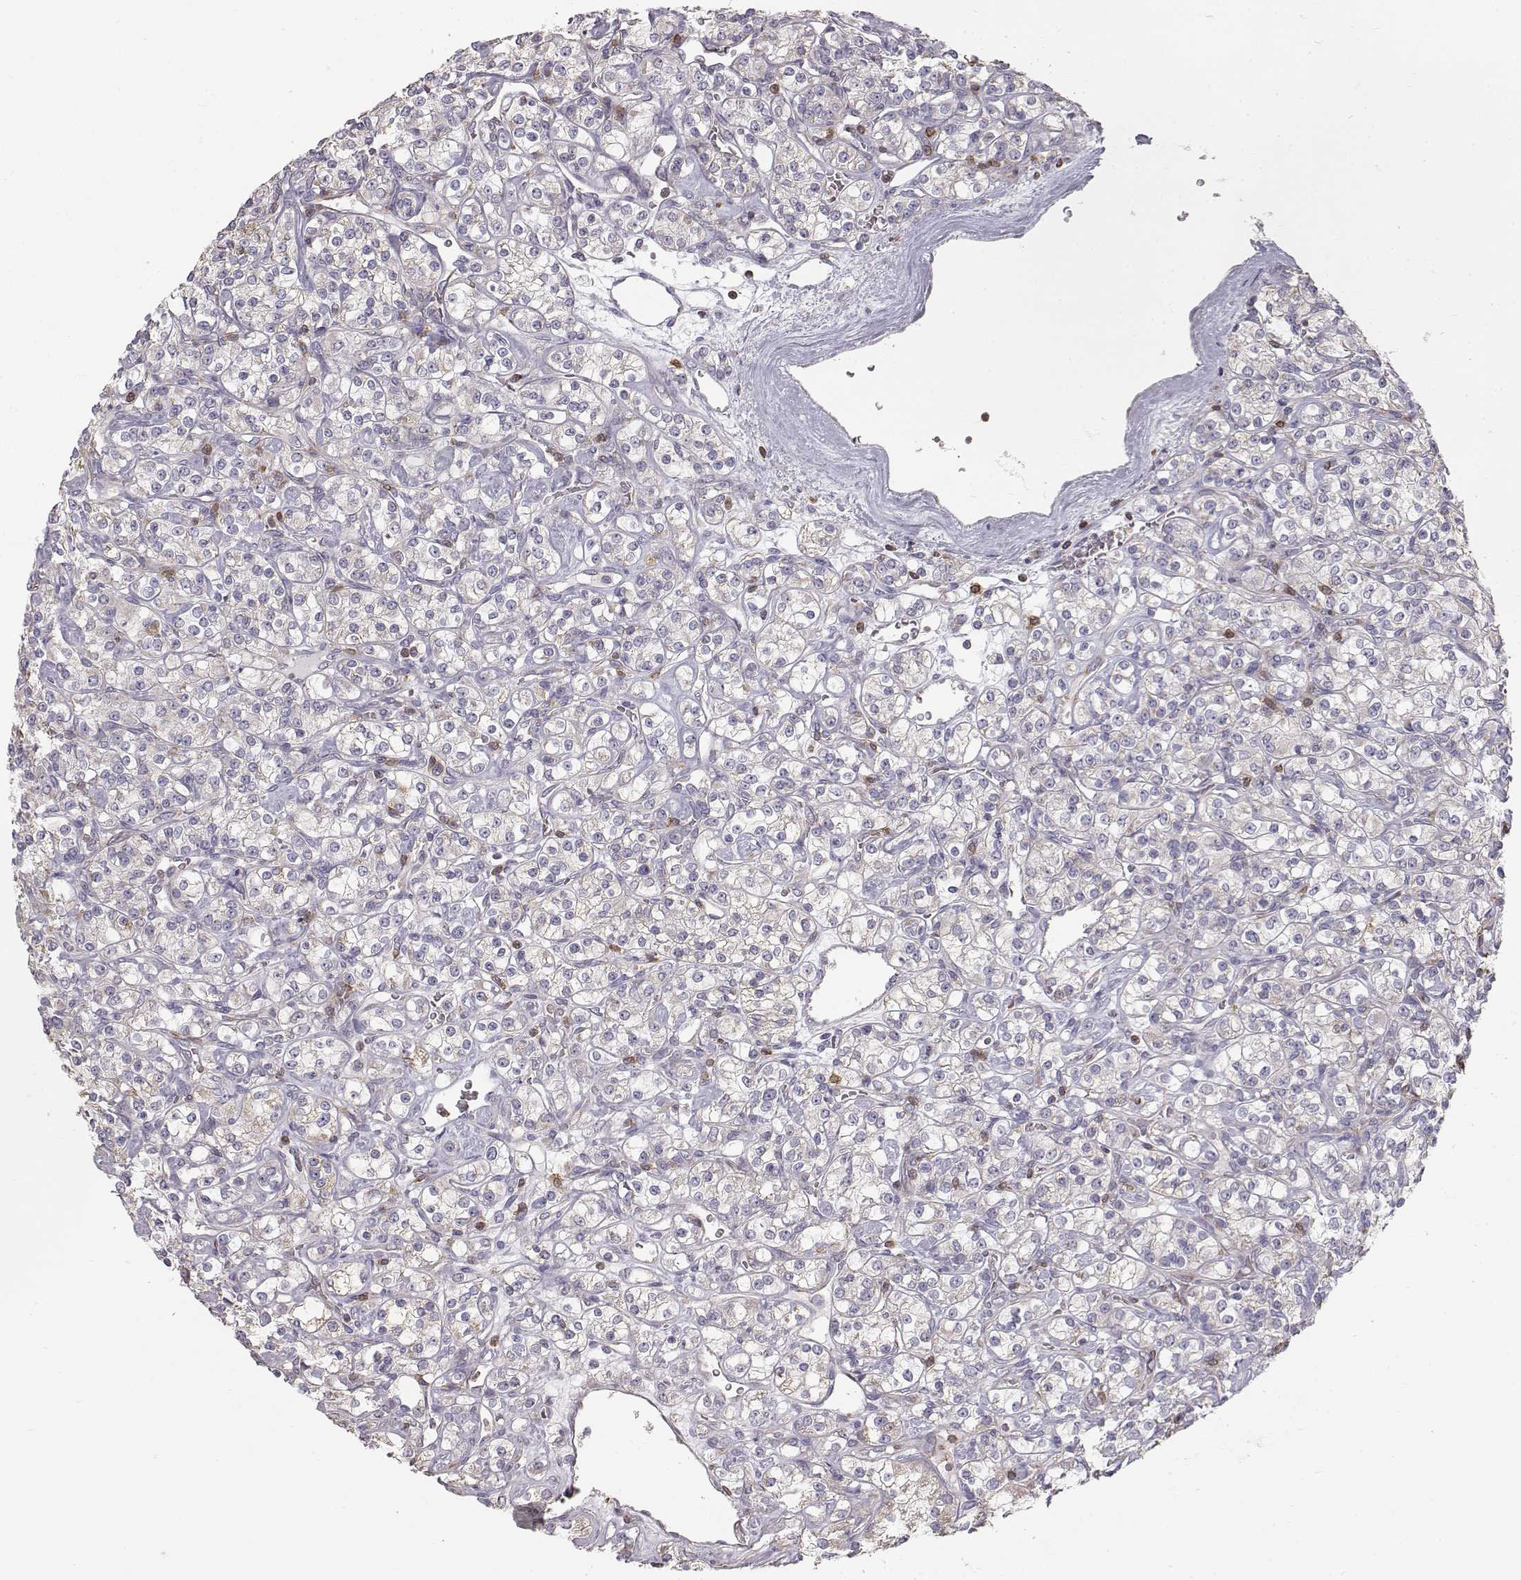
{"staining": {"intensity": "weak", "quantity": "25%-75%", "location": "cytoplasmic/membranous"}, "tissue": "renal cancer", "cell_type": "Tumor cells", "image_type": "cancer", "snomed": [{"axis": "morphology", "description": "Adenocarcinoma, NOS"}, {"axis": "topography", "description": "Kidney"}], "caption": "Immunohistochemical staining of human renal cancer (adenocarcinoma) demonstrates weak cytoplasmic/membranous protein staining in approximately 25%-75% of tumor cells.", "gene": "GRAP2", "patient": {"sex": "male", "age": 77}}